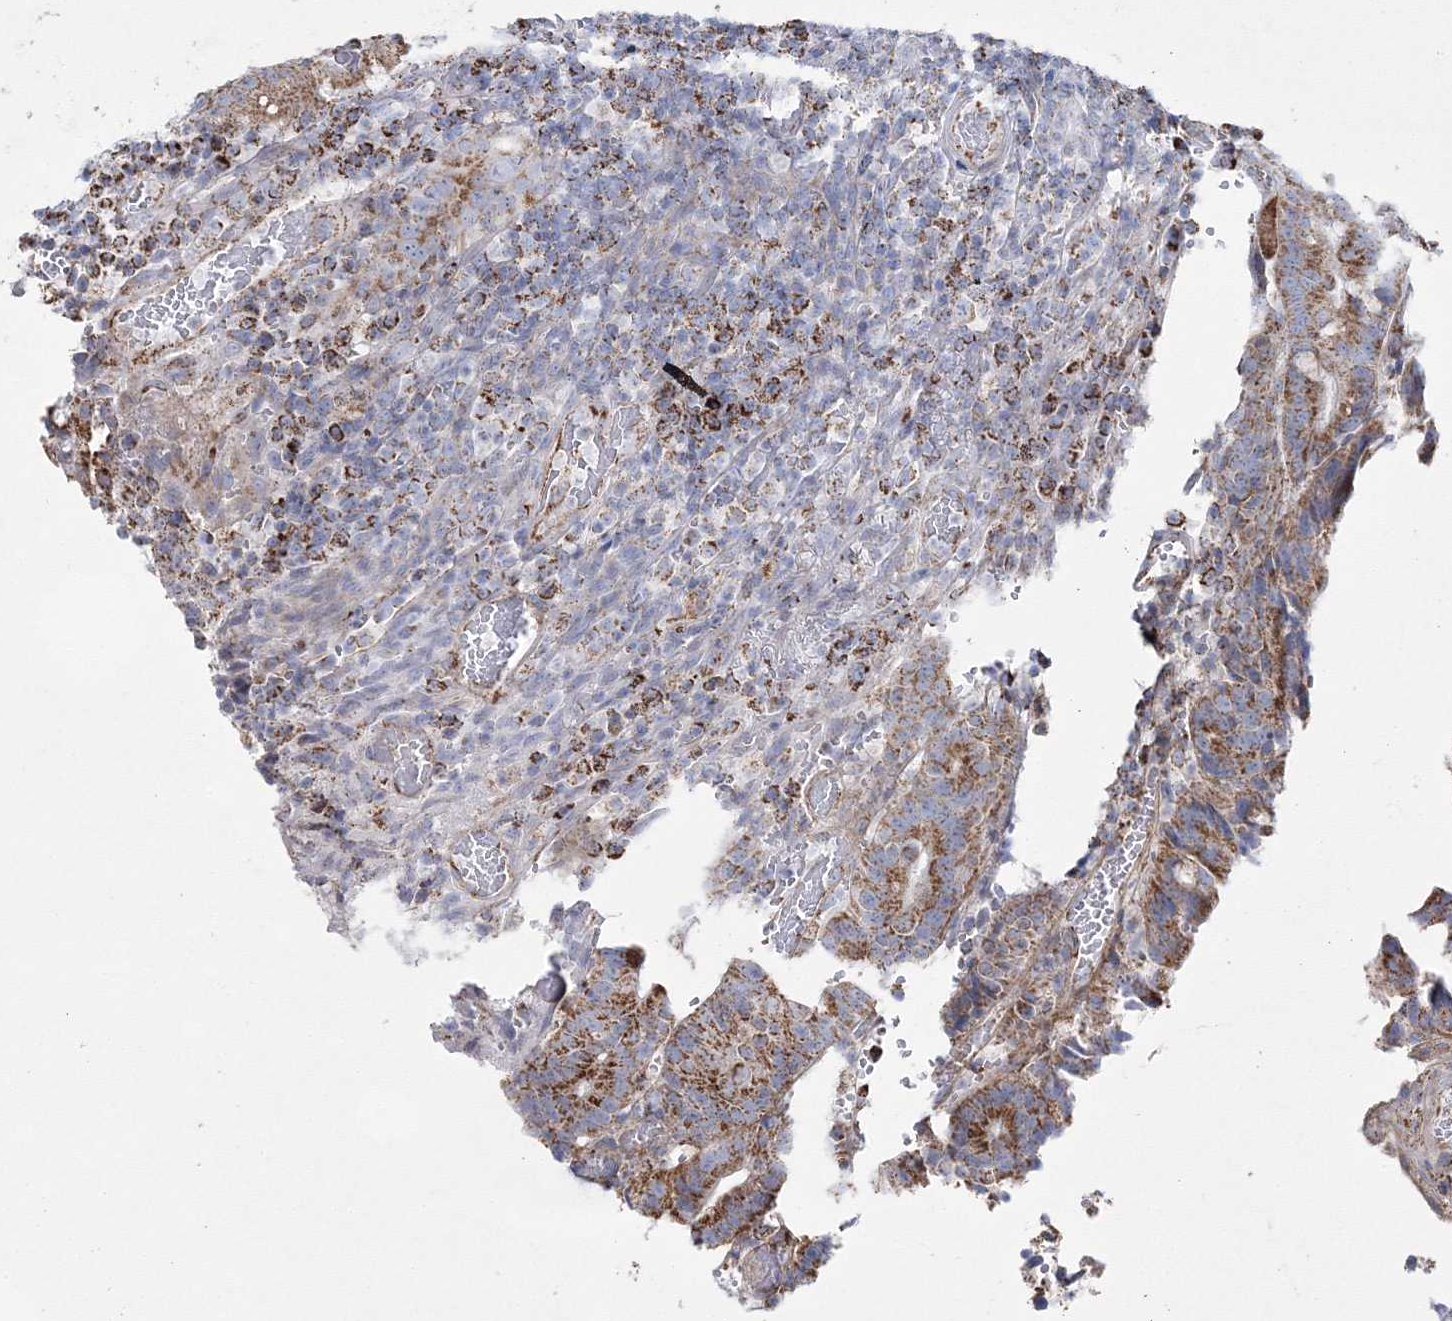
{"staining": {"intensity": "moderate", "quantity": ">75%", "location": "cytoplasmic/membranous"}, "tissue": "colorectal cancer", "cell_type": "Tumor cells", "image_type": "cancer", "snomed": [{"axis": "morphology", "description": "Adenocarcinoma, NOS"}, {"axis": "topography", "description": "Colon"}], "caption": "Colorectal cancer (adenocarcinoma) was stained to show a protein in brown. There is medium levels of moderate cytoplasmic/membranous expression in approximately >75% of tumor cells. The staining is performed using DAB (3,3'-diaminobenzidine) brown chromogen to label protein expression. The nuclei are counter-stained blue using hematoxylin.", "gene": "HIBCH", "patient": {"sex": "female", "age": 66}}